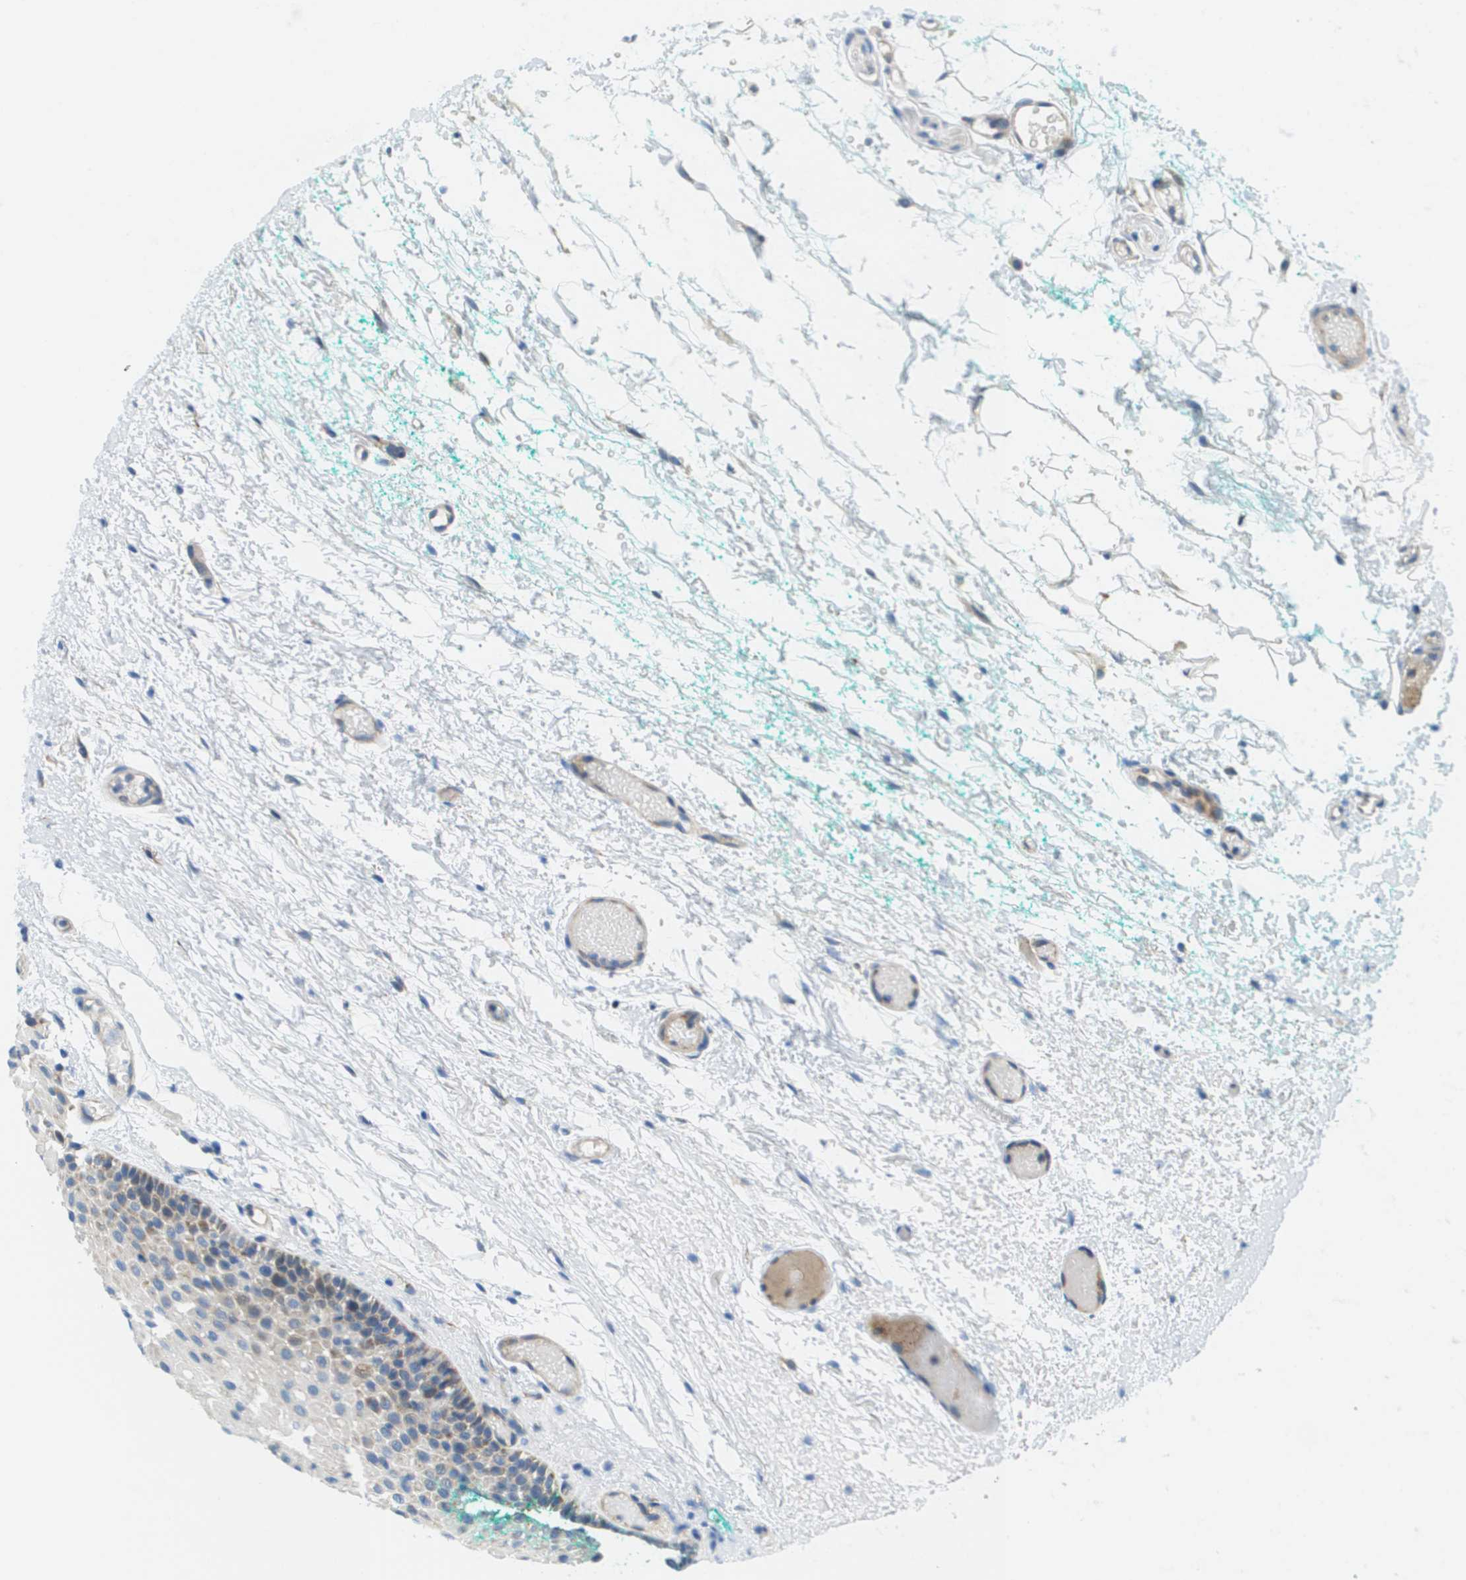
{"staining": {"intensity": "weak", "quantity": "25%-75%", "location": "cytoplasmic/membranous"}, "tissue": "oral mucosa", "cell_type": "Squamous epithelial cells", "image_type": "normal", "snomed": [{"axis": "morphology", "description": "Normal tissue, NOS"}, {"axis": "morphology", "description": "Squamous cell carcinoma, NOS"}, {"axis": "topography", "description": "Oral tissue"}, {"axis": "topography", "description": "Salivary gland"}, {"axis": "topography", "description": "Head-Neck"}], "caption": "A brown stain shows weak cytoplasmic/membranous staining of a protein in squamous epithelial cells of normal oral mucosa.", "gene": "KRT23", "patient": {"sex": "female", "age": 62}}